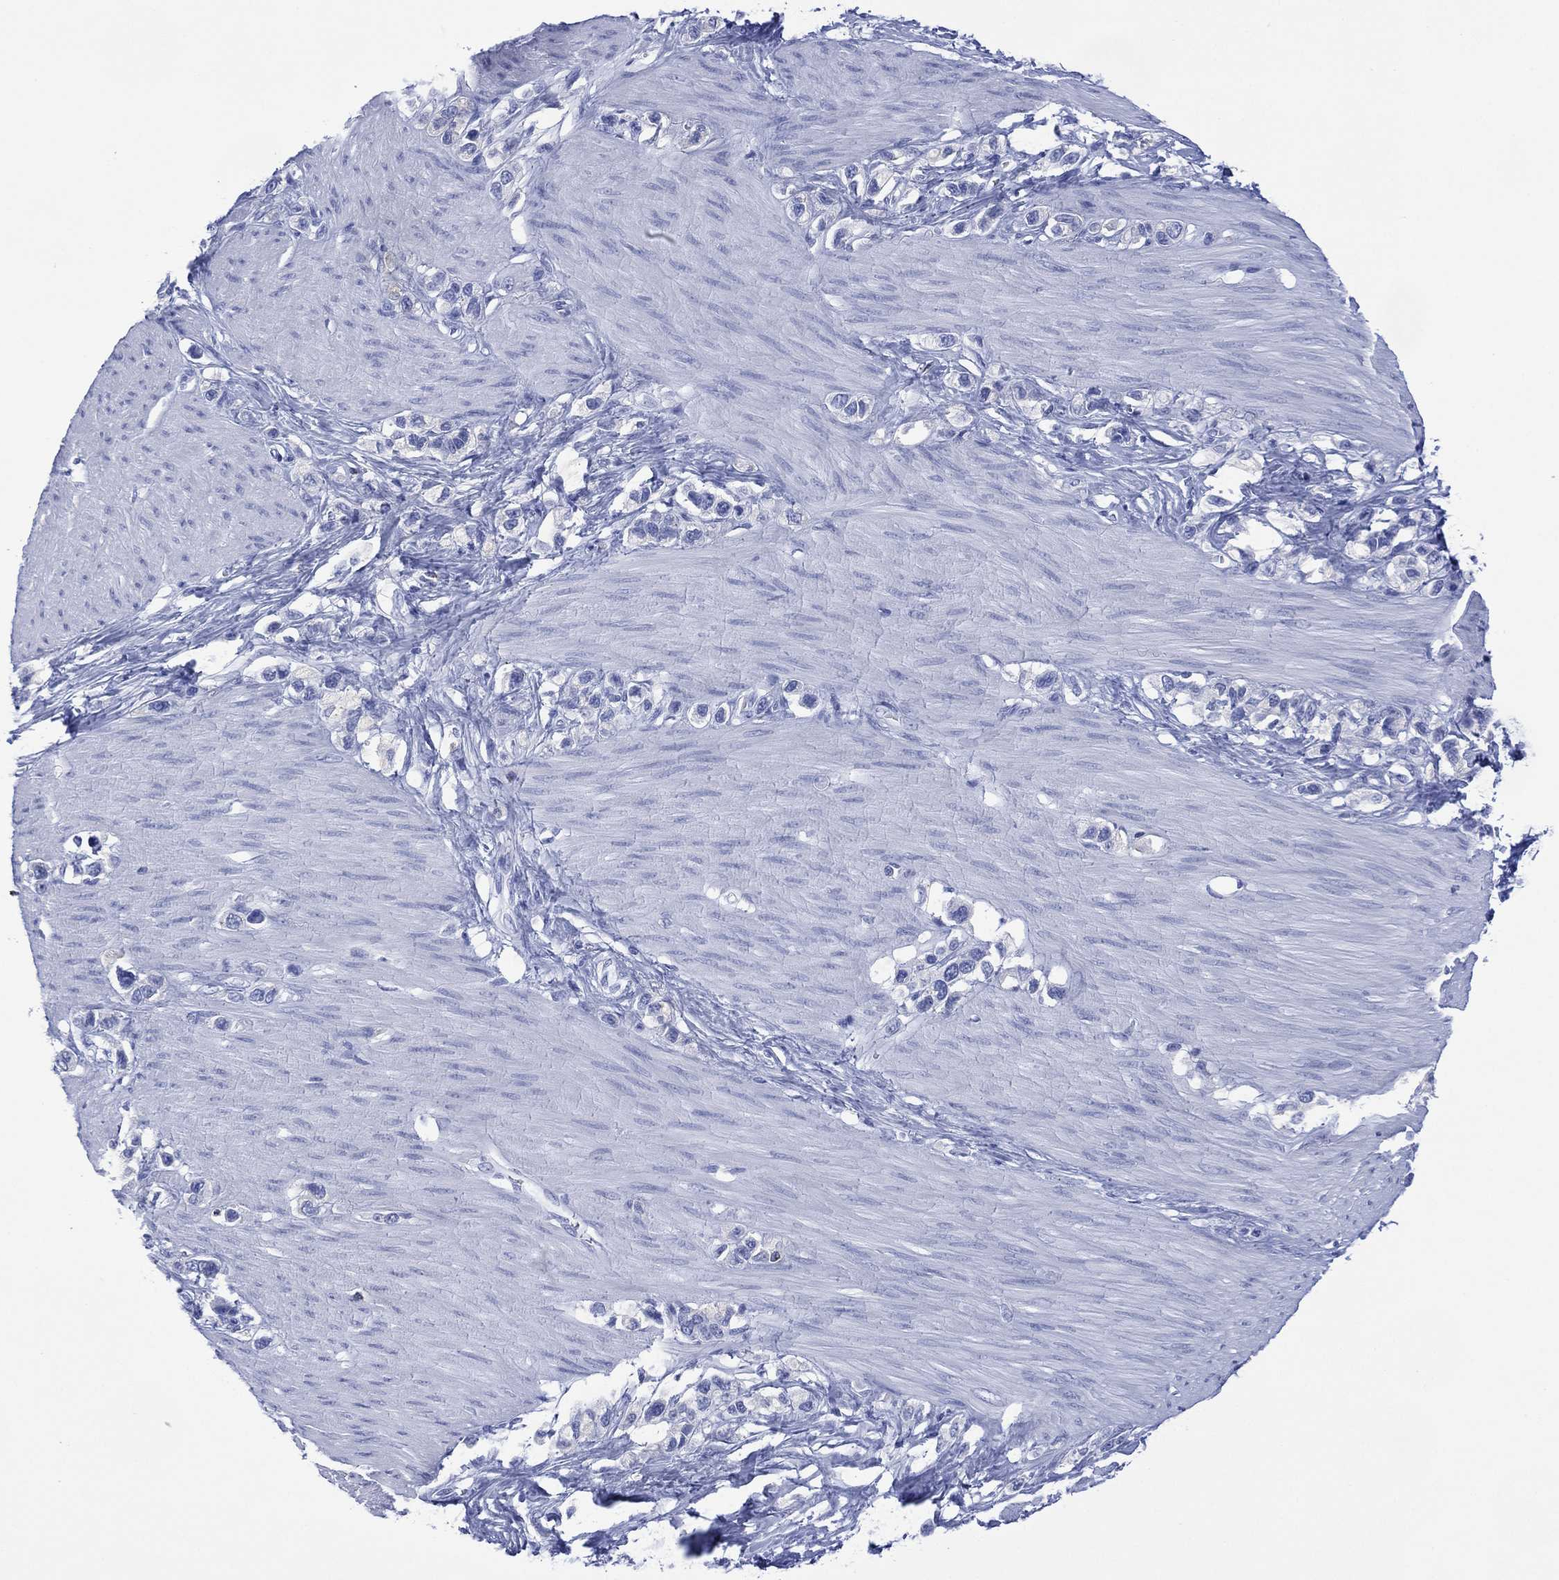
{"staining": {"intensity": "negative", "quantity": "none", "location": "none"}, "tissue": "stomach cancer", "cell_type": "Tumor cells", "image_type": "cancer", "snomed": [{"axis": "morphology", "description": "Normal tissue, NOS"}, {"axis": "morphology", "description": "Adenocarcinoma, NOS"}, {"axis": "morphology", "description": "Adenocarcinoma, High grade"}, {"axis": "topography", "description": "Stomach, upper"}, {"axis": "topography", "description": "Stomach"}], "caption": "Protein analysis of stomach cancer (adenocarcinoma) shows no significant positivity in tumor cells. The staining was performed using DAB (3,3'-diaminobenzidine) to visualize the protein expression in brown, while the nuclei were stained in blue with hematoxylin (Magnification: 20x).", "gene": "DPP4", "patient": {"sex": "female", "age": 65}}